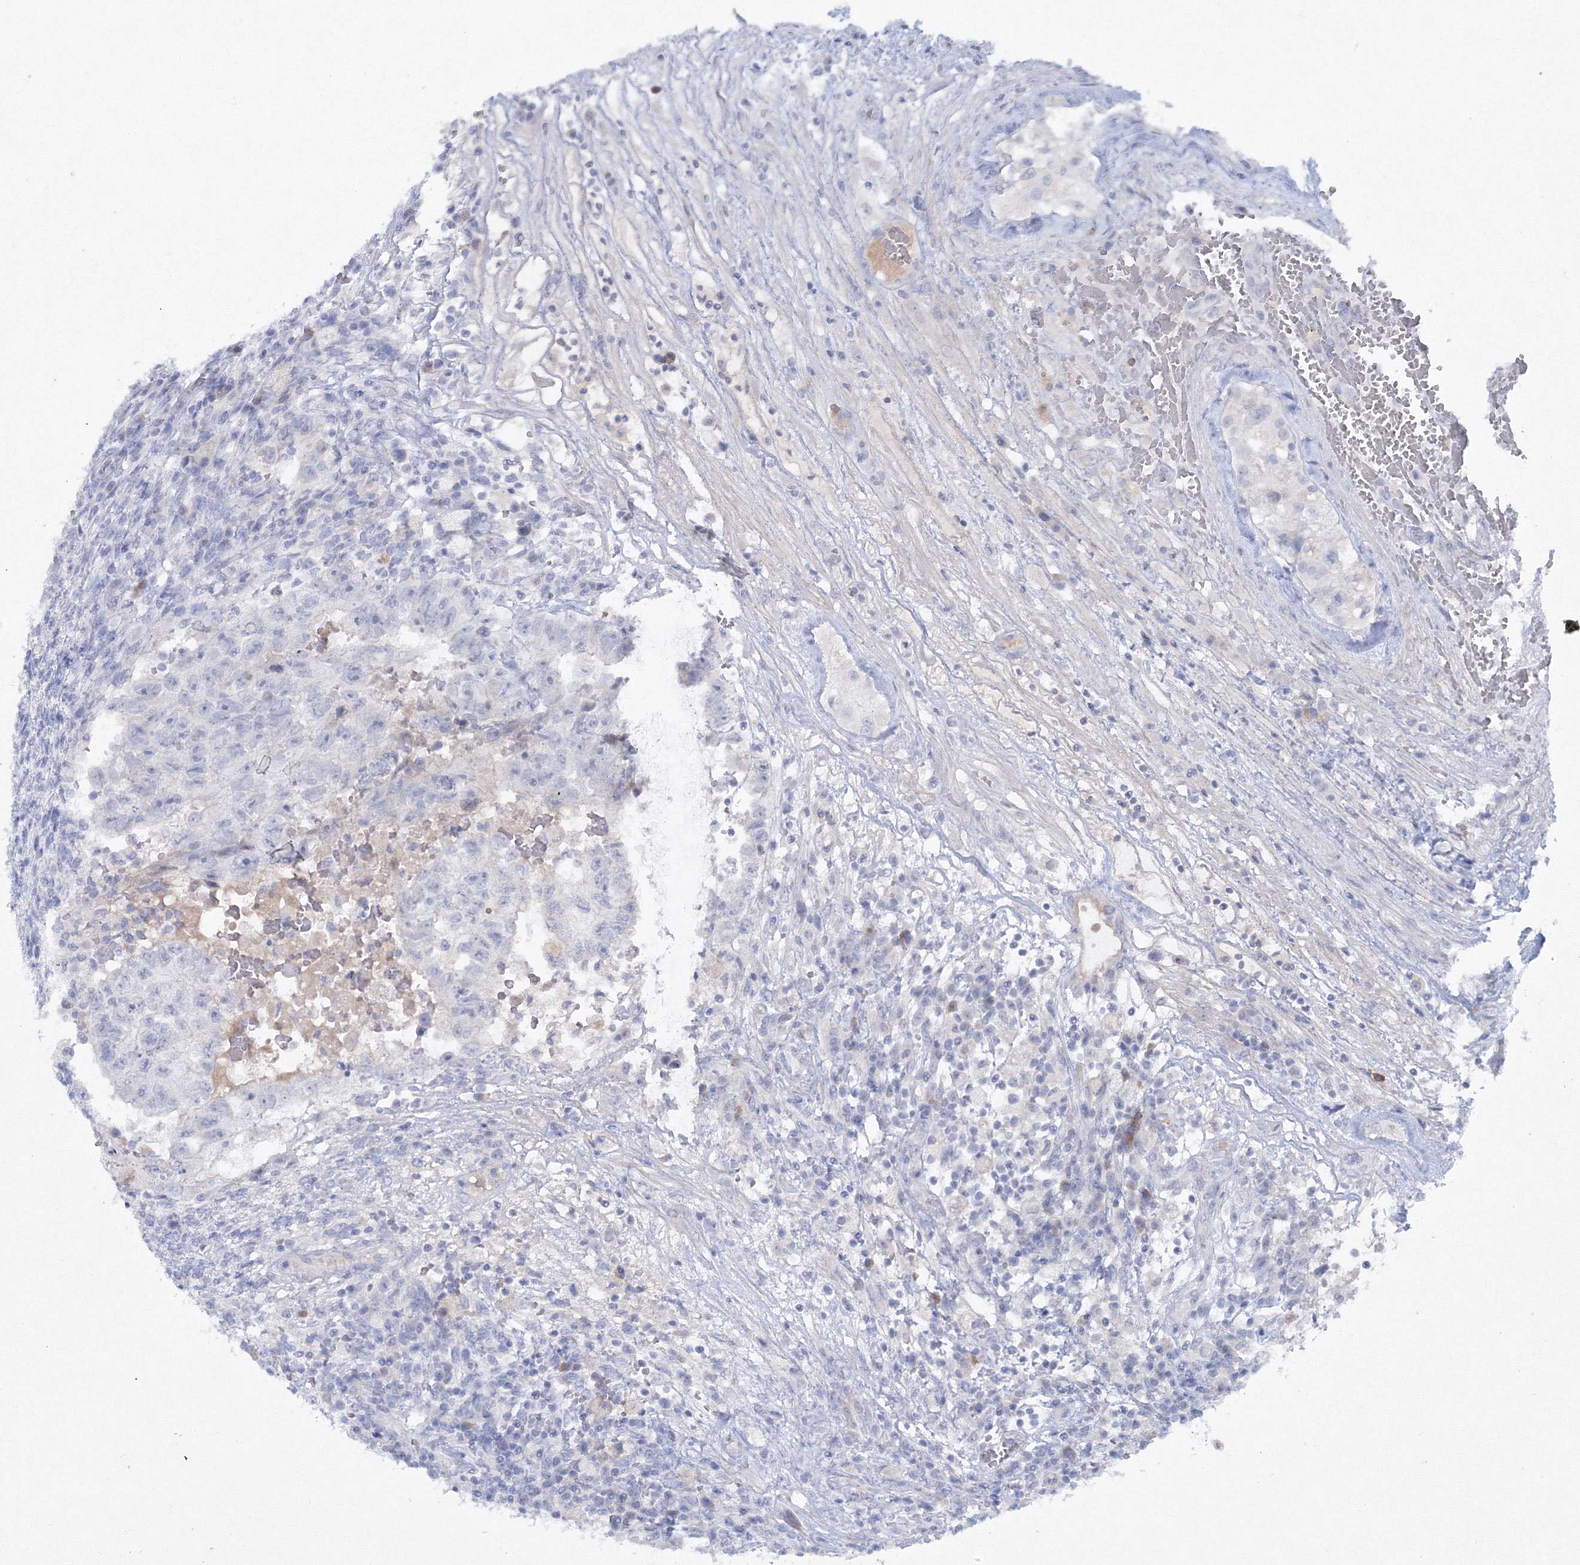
{"staining": {"intensity": "negative", "quantity": "none", "location": "none"}, "tissue": "testis cancer", "cell_type": "Tumor cells", "image_type": "cancer", "snomed": [{"axis": "morphology", "description": "Carcinoma, Embryonal, NOS"}, {"axis": "topography", "description": "Testis"}], "caption": "Immunohistochemical staining of human testis embryonal carcinoma displays no significant staining in tumor cells. (DAB (3,3'-diaminobenzidine) immunohistochemistry (IHC) visualized using brightfield microscopy, high magnification).", "gene": "GCKR", "patient": {"sex": "male", "age": 36}}